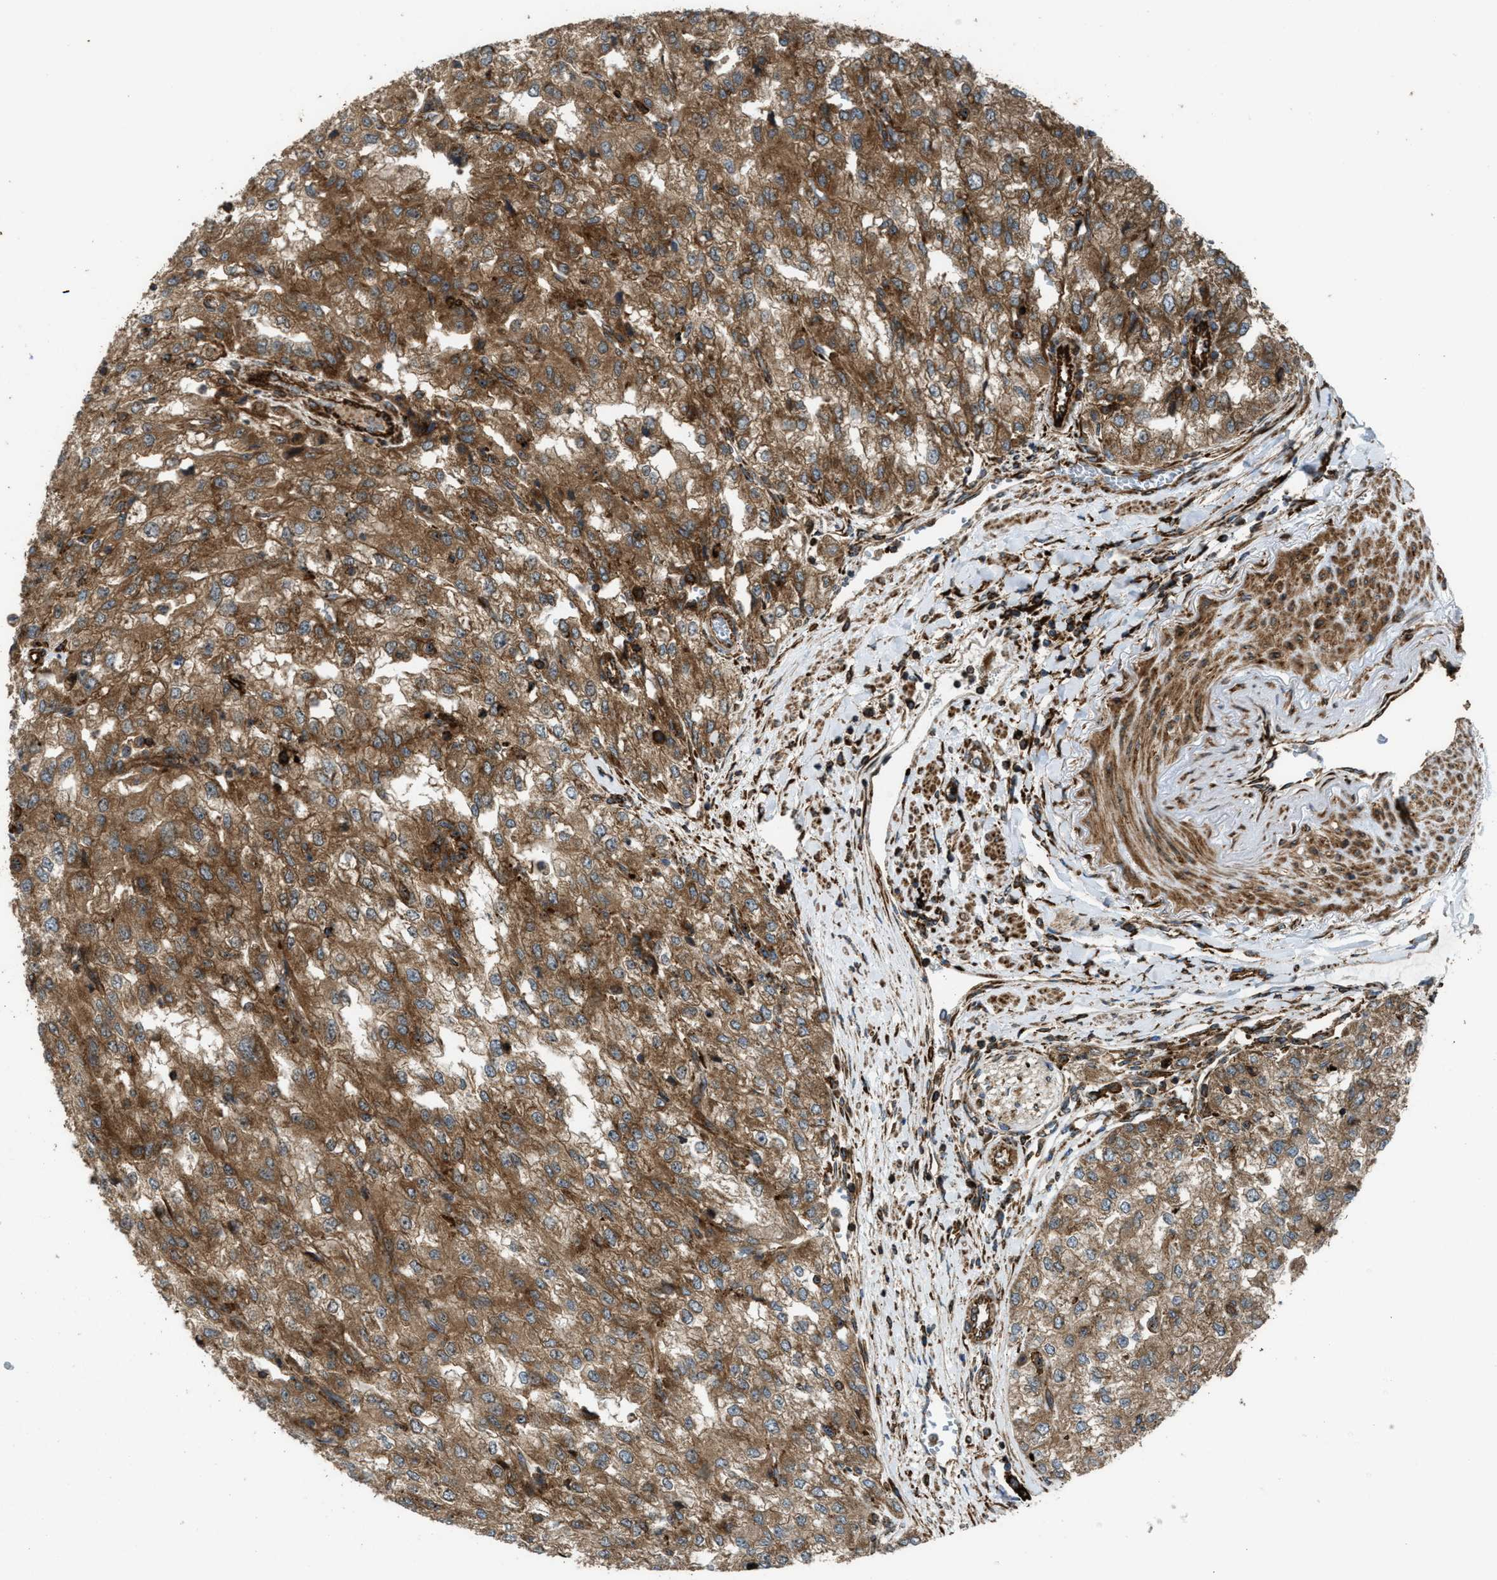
{"staining": {"intensity": "moderate", "quantity": ">75%", "location": "cytoplasmic/membranous"}, "tissue": "renal cancer", "cell_type": "Tumor cells", "image_type": "cancer", "snomed": [{"axis": "morphology", "description": "Adenocarcinoma, NOS"}, {"axis": "topography", "description": "Kidney"}], "caption": "Protein staining of renal cancer tissue demonstrates moderate cytoplasmic/membranous positivity in about >75% of tumor cells.", "gene": "EGLN1", "patient": {"sex": "female", "age": 54}}